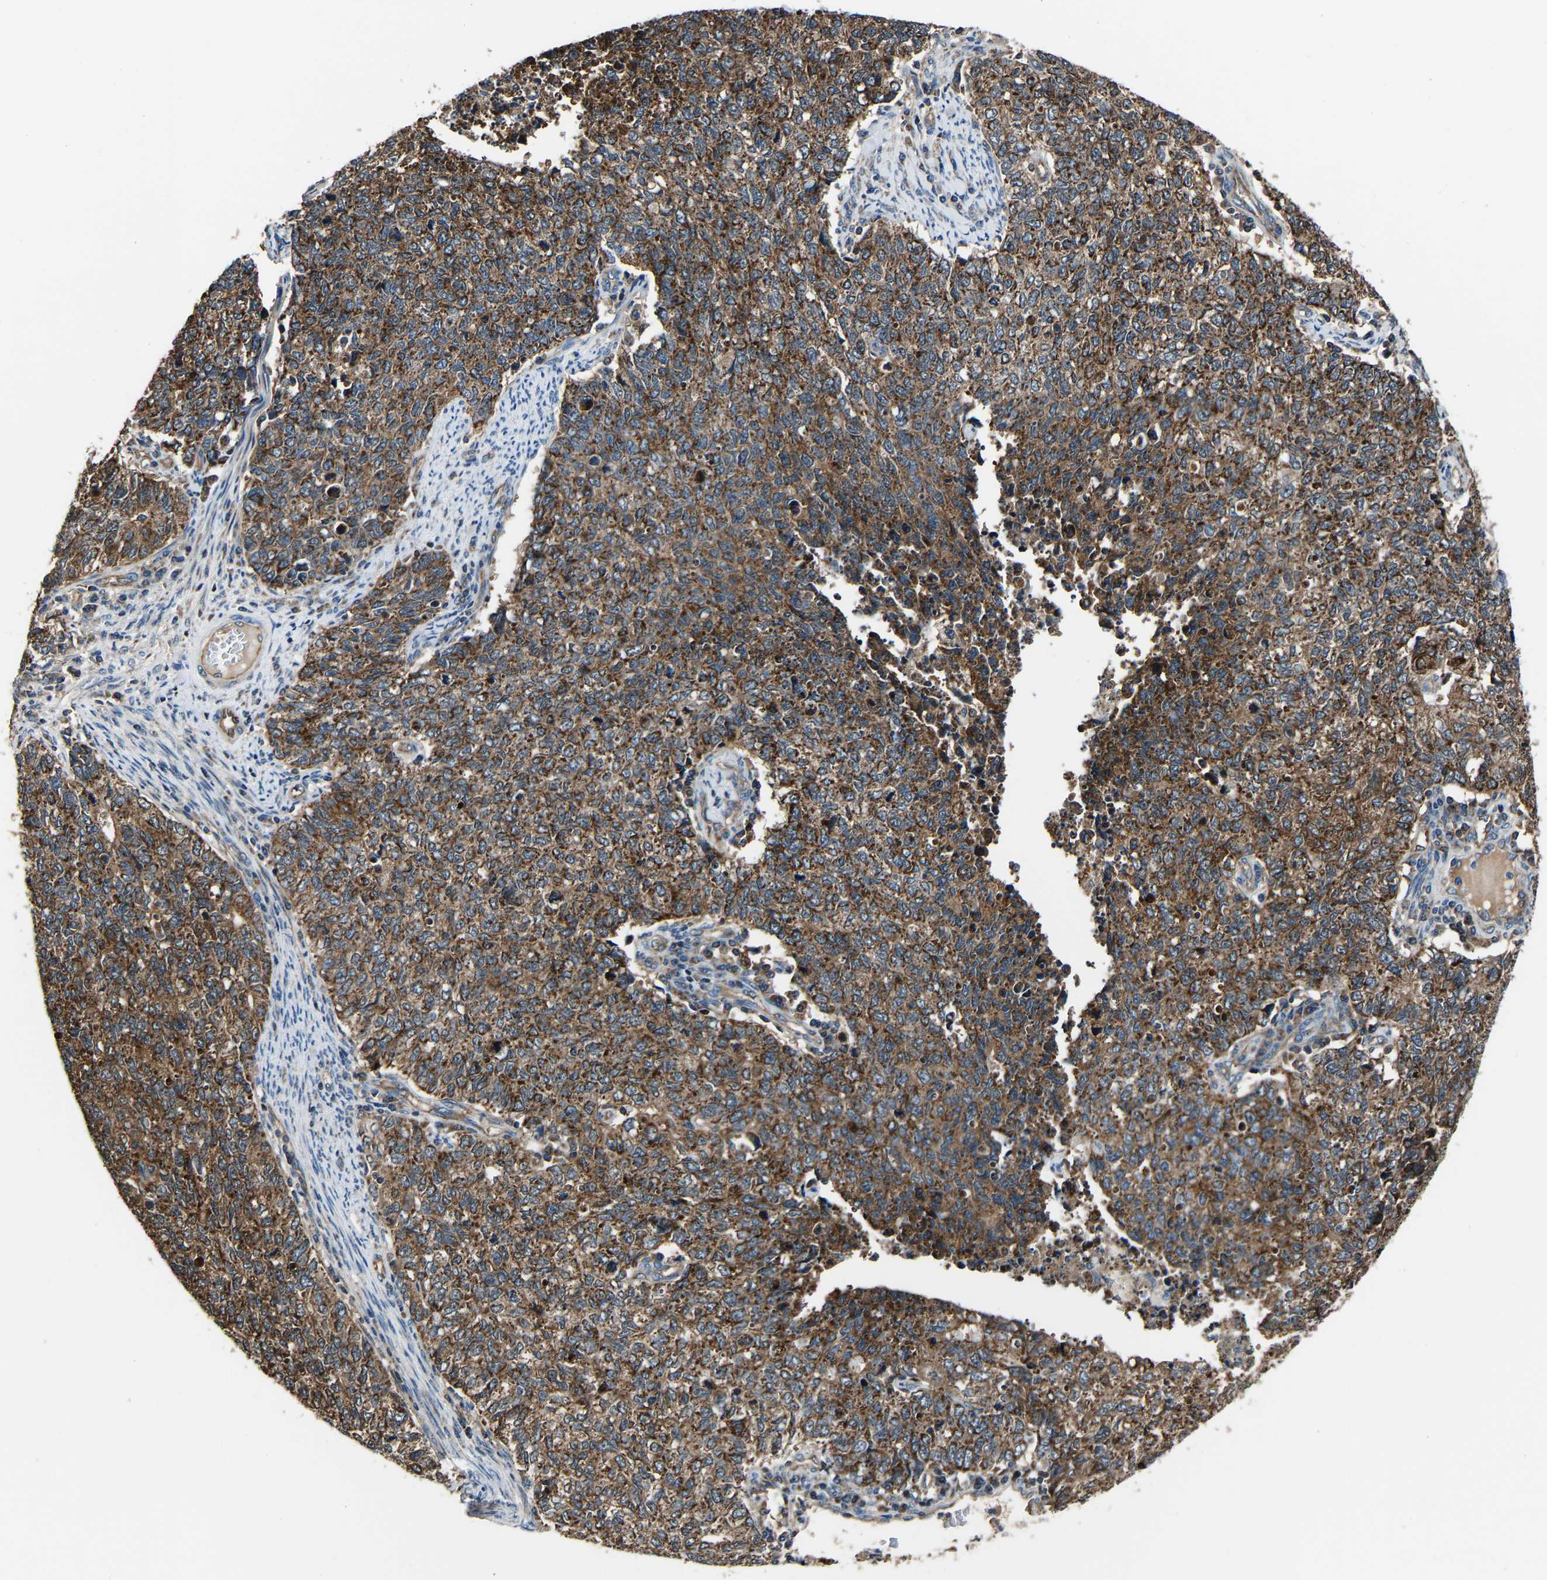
{"staining": {"intensity": "strong", "quantity": ">75%", "location": "cytoplasmic/membranous"}, "tissue": "cervical cancer", "cell_type": "Tumor cells", "image_type": "cancer", "snomed": [{"axis": "morphology", "description": "Squamous cell carcinoma, NOS"}, {"axis": "topography", "description": "Cervix"}], "caption": "Cervical cancer stained with a brown dye reveals strong cytoplasmic/membranous positive expression in about >75% of tumor cells.", "gene": "GGCT", "patient": {"sex": "female", "age": 63}}